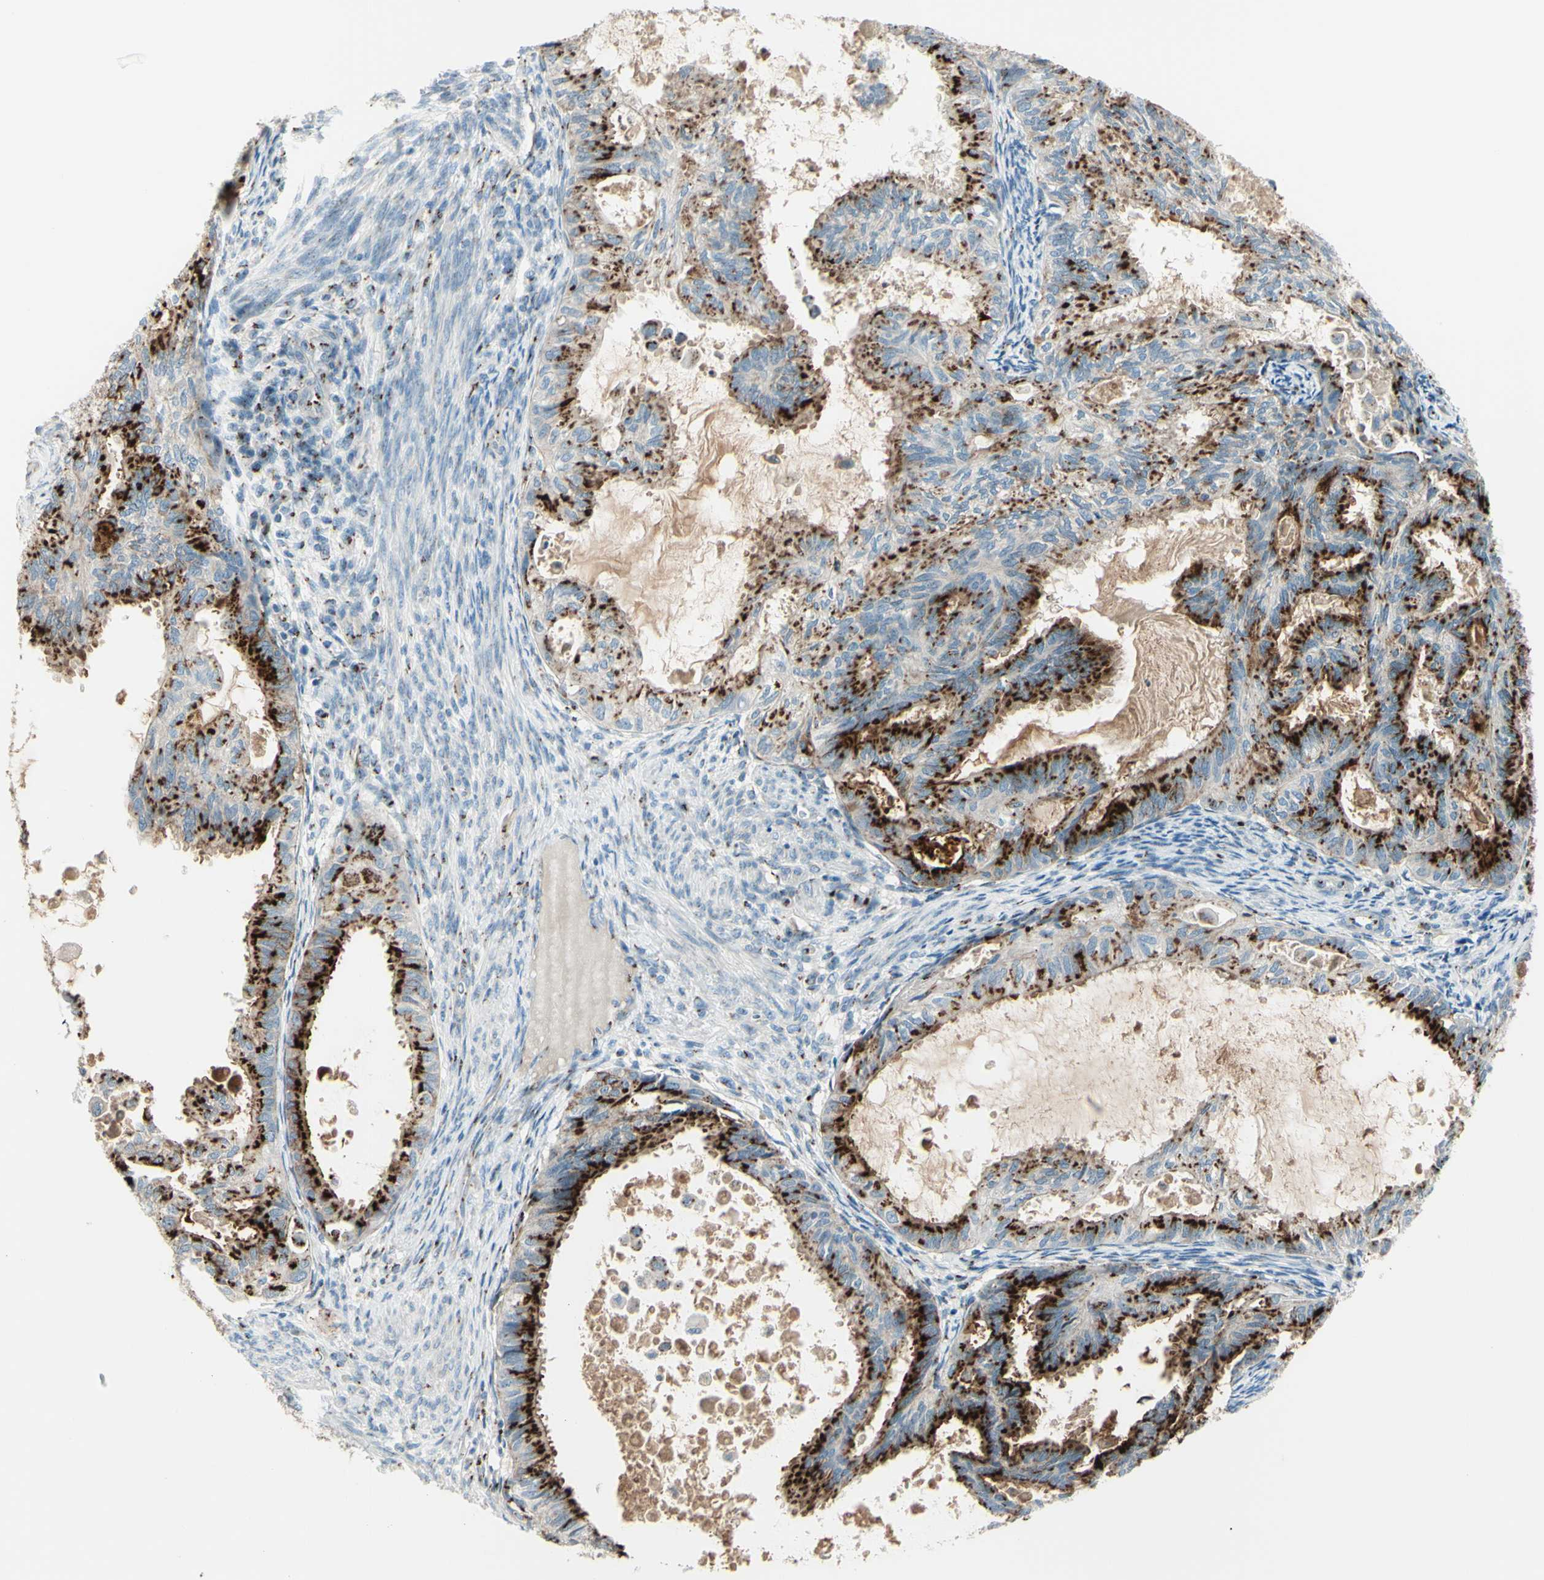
{"staining": {"intensity": "strong", "quantity": ">75%", "location": "cytoplasmic/membranous"}, "tissue": "cervical cancer", "cell_type": "Tumor cells", "image_type": "cancer", "snomed": [{"axis": "morphology", "description": "Normal tissue, NOS"}, {"axis": "morphology", "description": "Adenocarcinoma, NOS"}, {"axis": "topography", "description": "Cervix"}, {"axis": "topography", "description": "Endometrium"}], "caption": "DAB (3,3'-diaminobenzidine) immunohistochemical staining of human cervical cancer (adenocarcinoma) shows strong cytoplasmic/membranous protein positivity in about >75% of tumor cells.", "gene": "B4GALT1", "patient": {"sex": "female", "age": 86}}